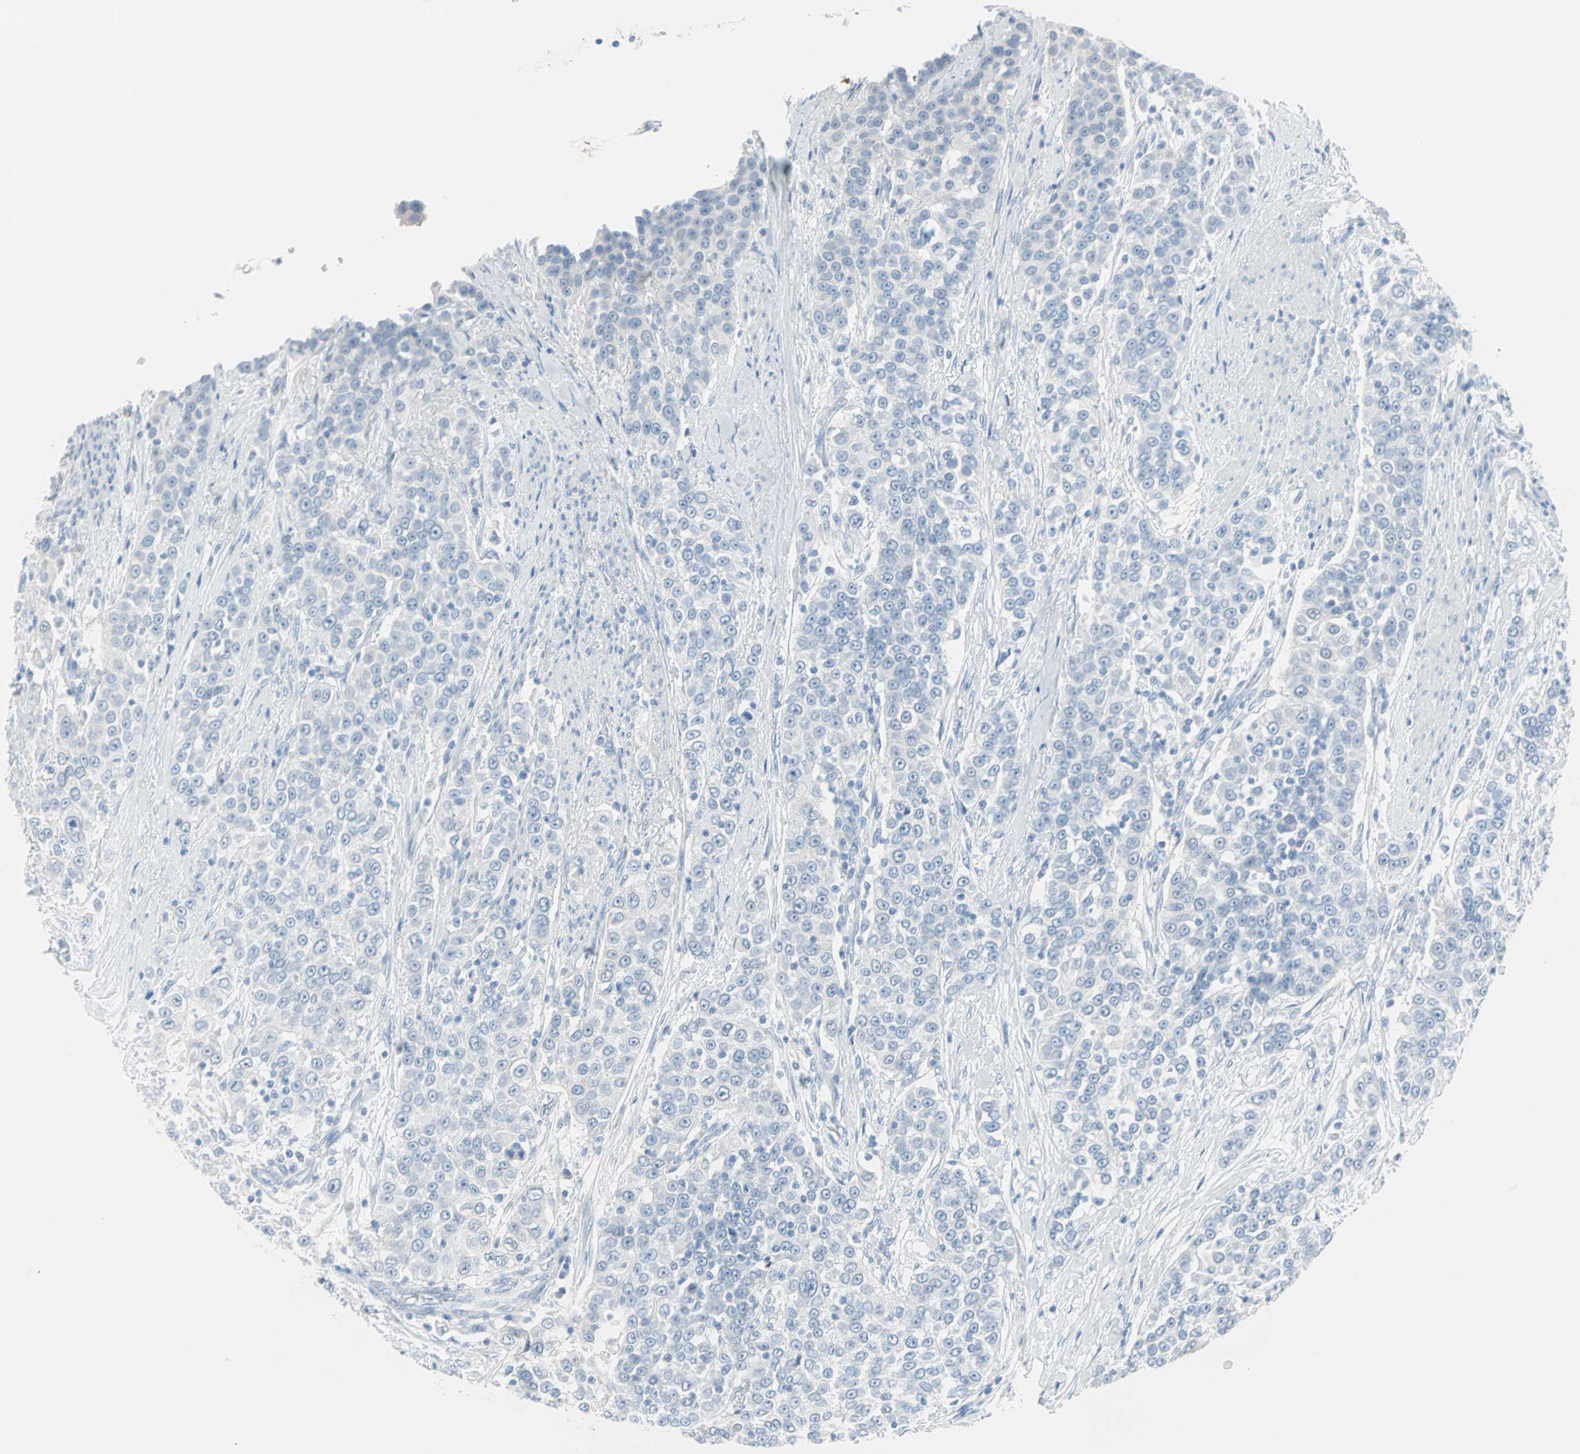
{"staining": {"intensity": "negative", "quantity": "none", "location": "none"}, "tissue": "urothelial cancer", "cell_type": "Tumor cells", "image_type": "cancer", "snomed": [{"axis": "morphology", "description": "Urothelial carcinoma, High grade"}, {"axis": "topography", "description": "Urinary bladder"}], "caption": "IHC image of urothelial cancer stained for a protein (brown), which demonstrates no expression in tumor cells.", "gene": "STX1A", "patient": {"sex": "female", "age": 80}}